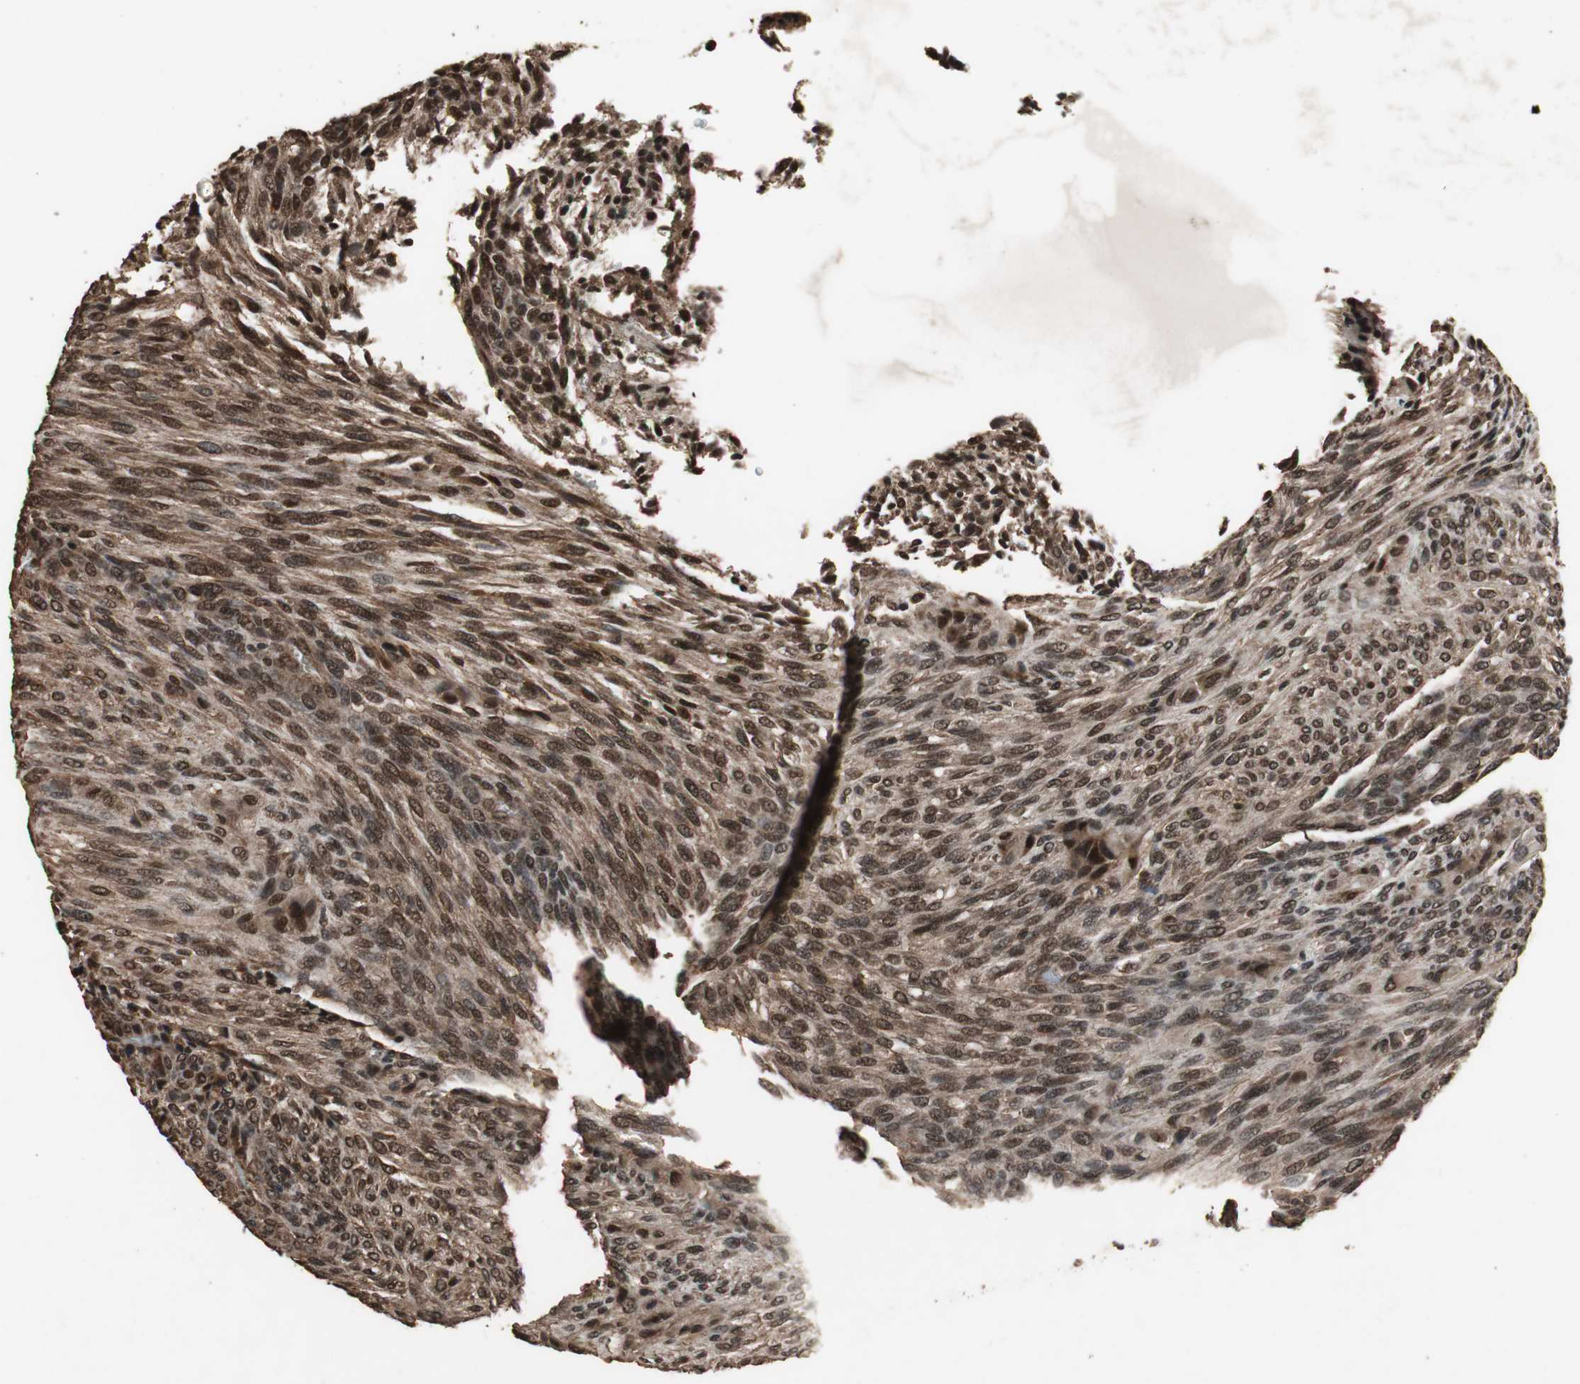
{"staining": {"intensity": "strong", "quantity": ">75%", "location": "cytoplasmic/membranous,nuclear"}, "tissue": "glioma", "cell_type": "Tumor cells", "image_type": "cancer", "snomed": [{"axis": "morphology", "description": "Glioma, malignant, High grade"}, {"axis": "topography", "description": "Cerebral cortex"}], "caption": "Immunohistochemistry image of neoplastic tissue: glioma stained using immunohistochemistry demonstrates high levels of strong protein expression localized specifically in the cytoplasmic/membranous and nuclear of tumor cells, appearing as a cytoplasmic/membranous and nuclear brown color.", "gene": "ZNF18", "patient": {"sex": "female", "age": 55}}